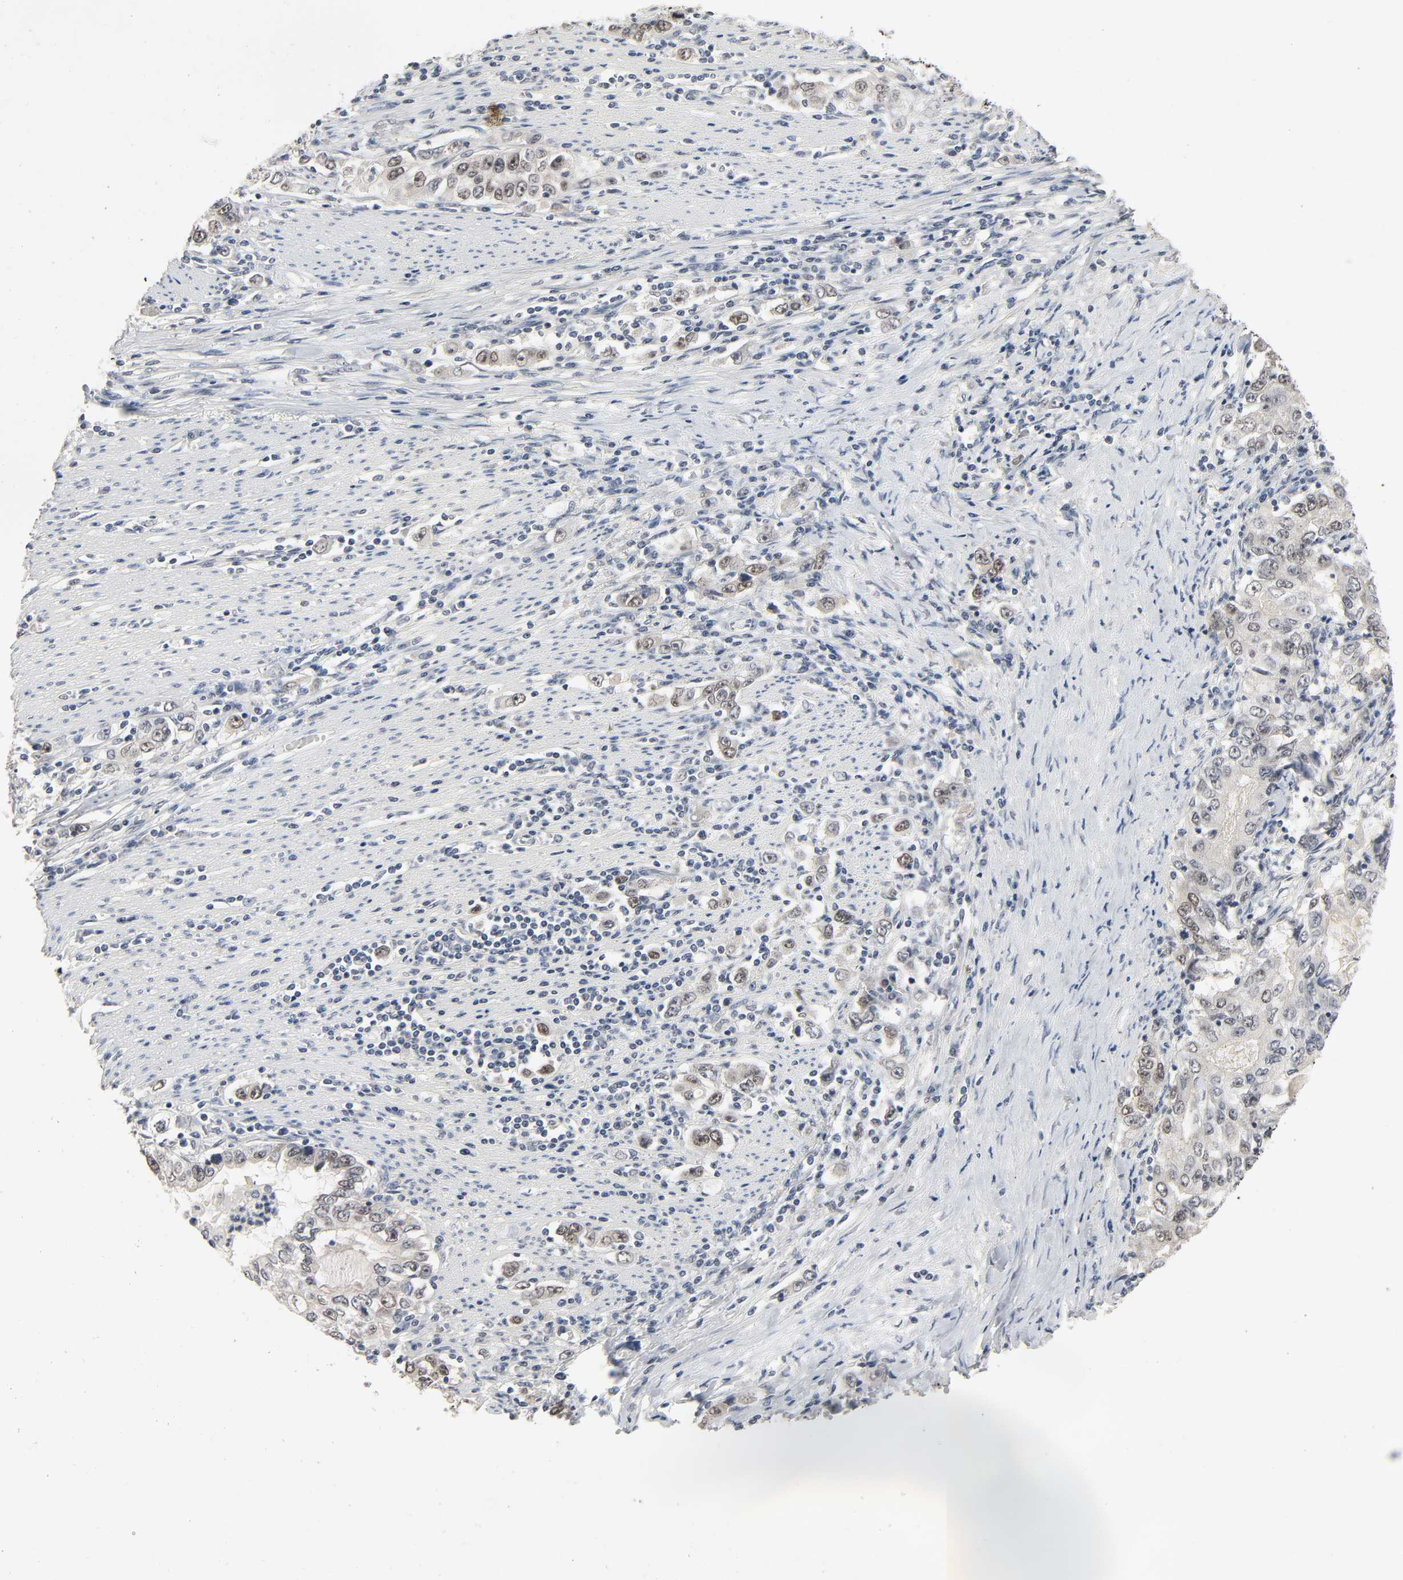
{"staining": {"intensity": "weak", "quantity": ">75%", "location": "cytoplasmic/membranous,nuclear"}, "tissue": "stomach cancer", "cell_type": "Tumor cells", "image_type": "cancer", "snomed": [{"axis": "morphology", "description": "Adenocarcinoma, NOS"}, {"axis": "topography", "description": "Stomach, lower"}], "caption": "A high-resolution photomicrograph shows immunohistochemistry staining of adenocarcinoma (stomach), which exhibits weak cytoplasmic/membranous and nuclear staining in approximately >75% of tumor cells. (DAB IHC with brightfield microscopy, high magnification).", "gene": "MAPKAPK5", "patient": {"sex": "female", "age": 72}}